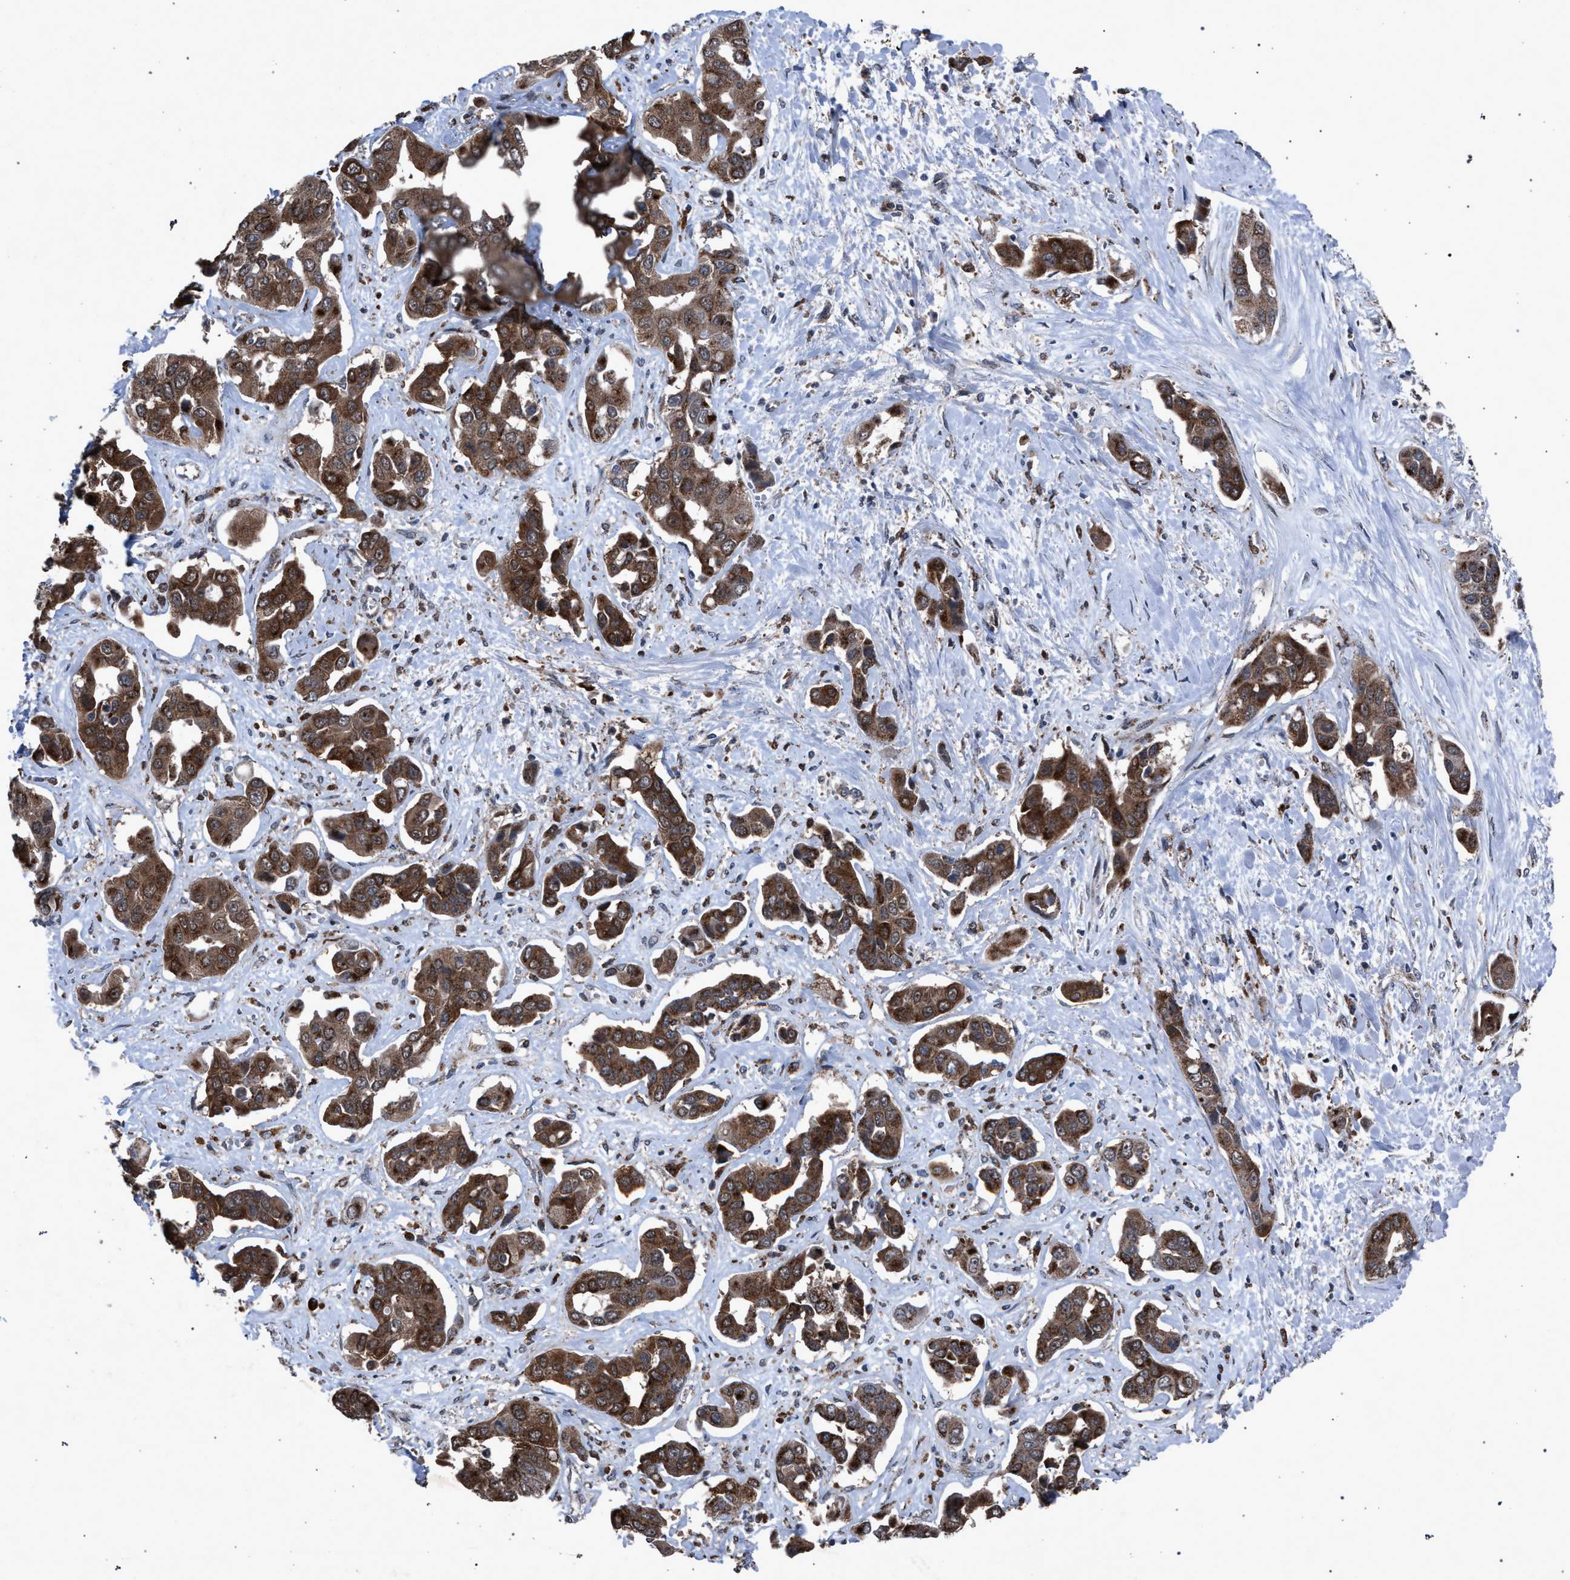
{"staining": {"intensity": "moderate", "quantity": ">75%", "location": "cytoplasmic/membranous"}, "tissue": "liver cancer", "cell_type": "Tumor cells", "image_type": "cancer", "snomed": [{"axis": "morphology", "description": "Cholangiocarcinoma"}, {"axis": "topography", "description": "Liver"}], "caption": "A micrograph of cholangiocarcinoma (liver) stained for a protein shows moderate cytoplasmic/membranous brown staining in tumor cells.", "gene": "HSD17B4", "patient": {"sex": "female", "age": 52}}